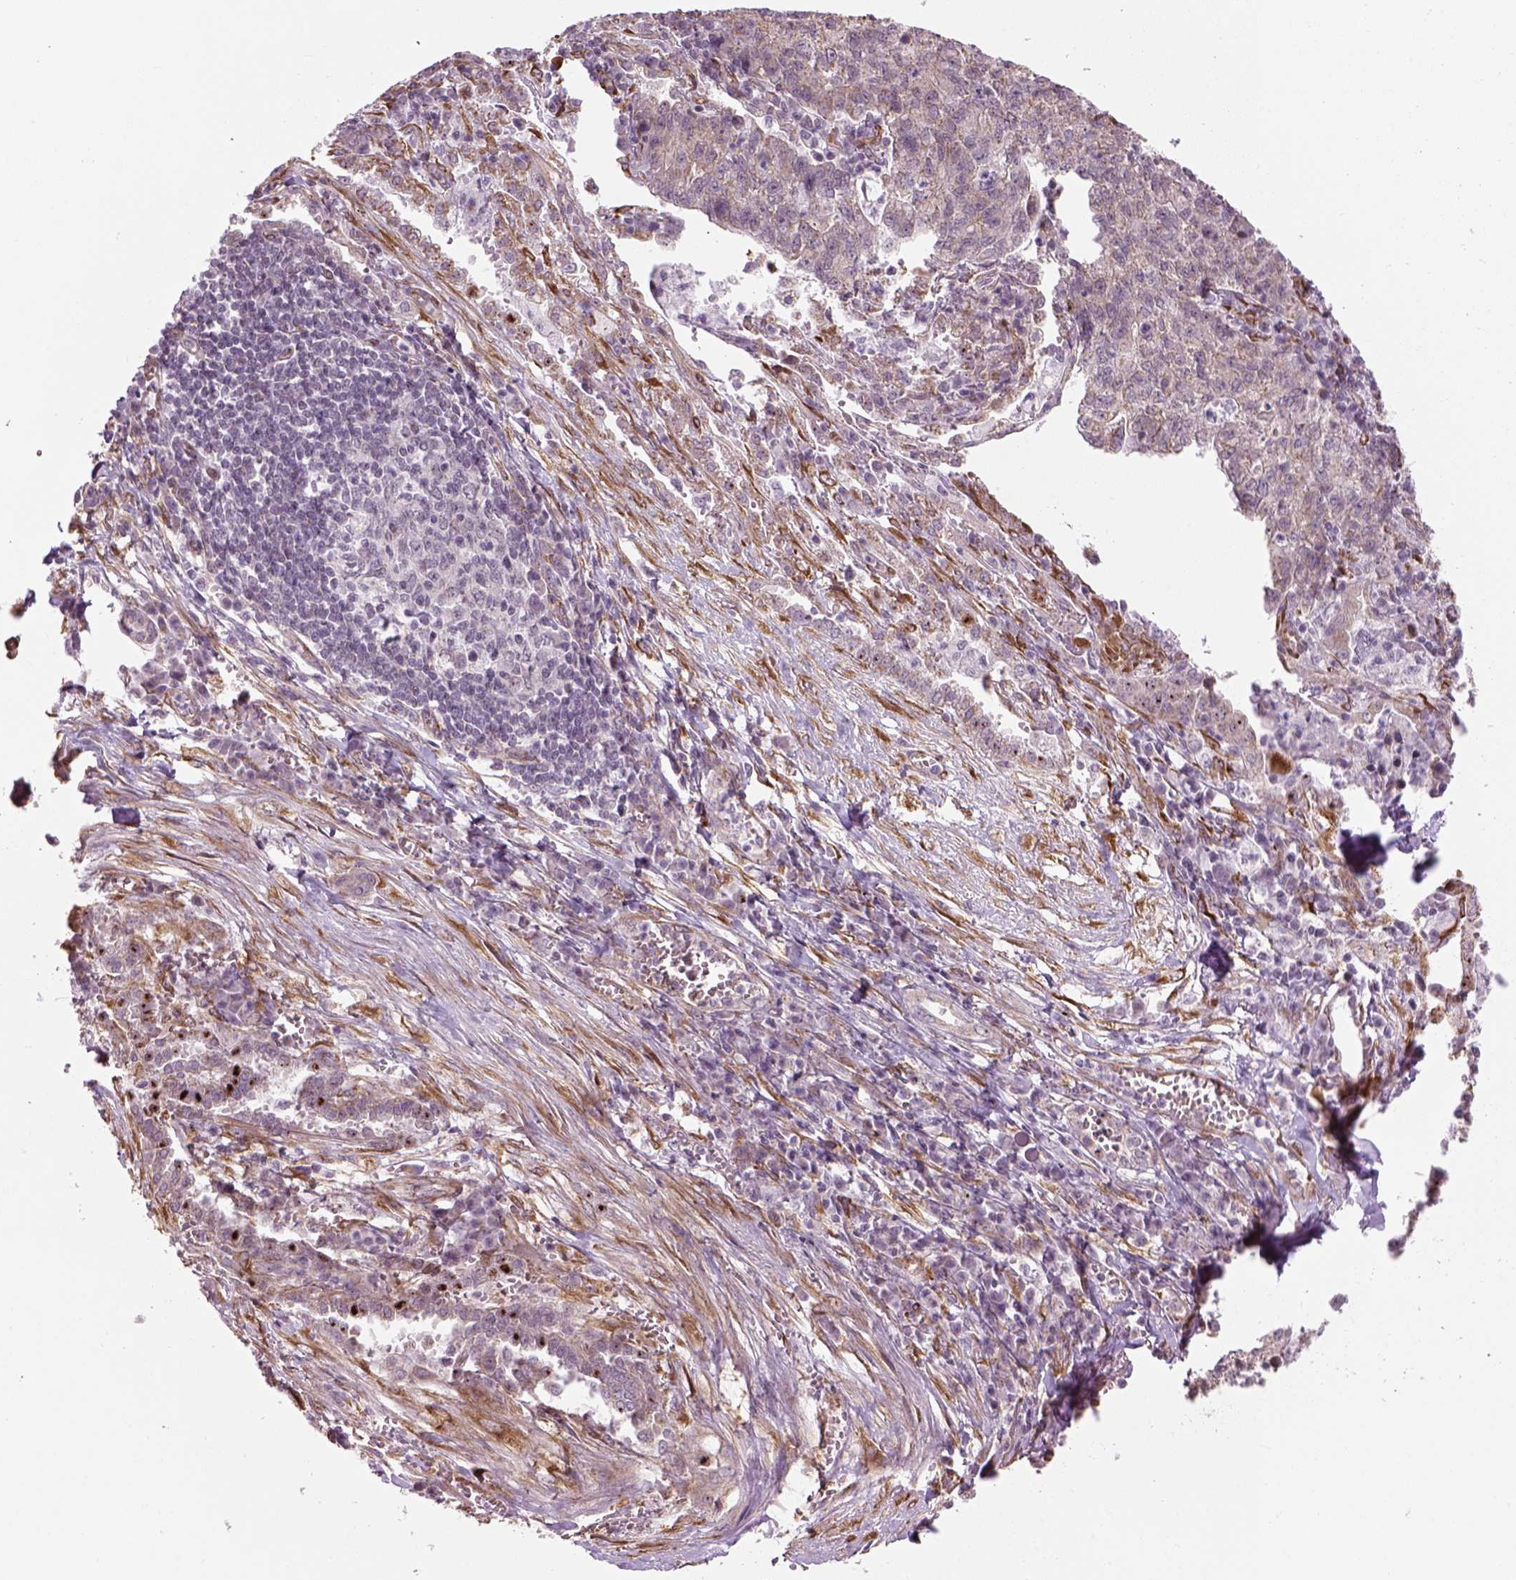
{"staining": {"intensity": "weak", "quantity": "25%-75%", "location": "cytoplasmic/membranous"}, "tissue": "lung cancer", "cell_type": "Tumor cells", "image_type": "cancer", "snomed": [{"axis": "morphology", "description": "Adenocarcinoma, NOS"}, {"axis": "topography", "description": "Lung"}], "caption": "Protein expression analysis of lung adenocarcinoma reveals weak cytoplasmic/membranous staining in approximately 25%-75% of tumor cells.", "gene": "XK", "patient": {"sex": "male", "age": 57}}